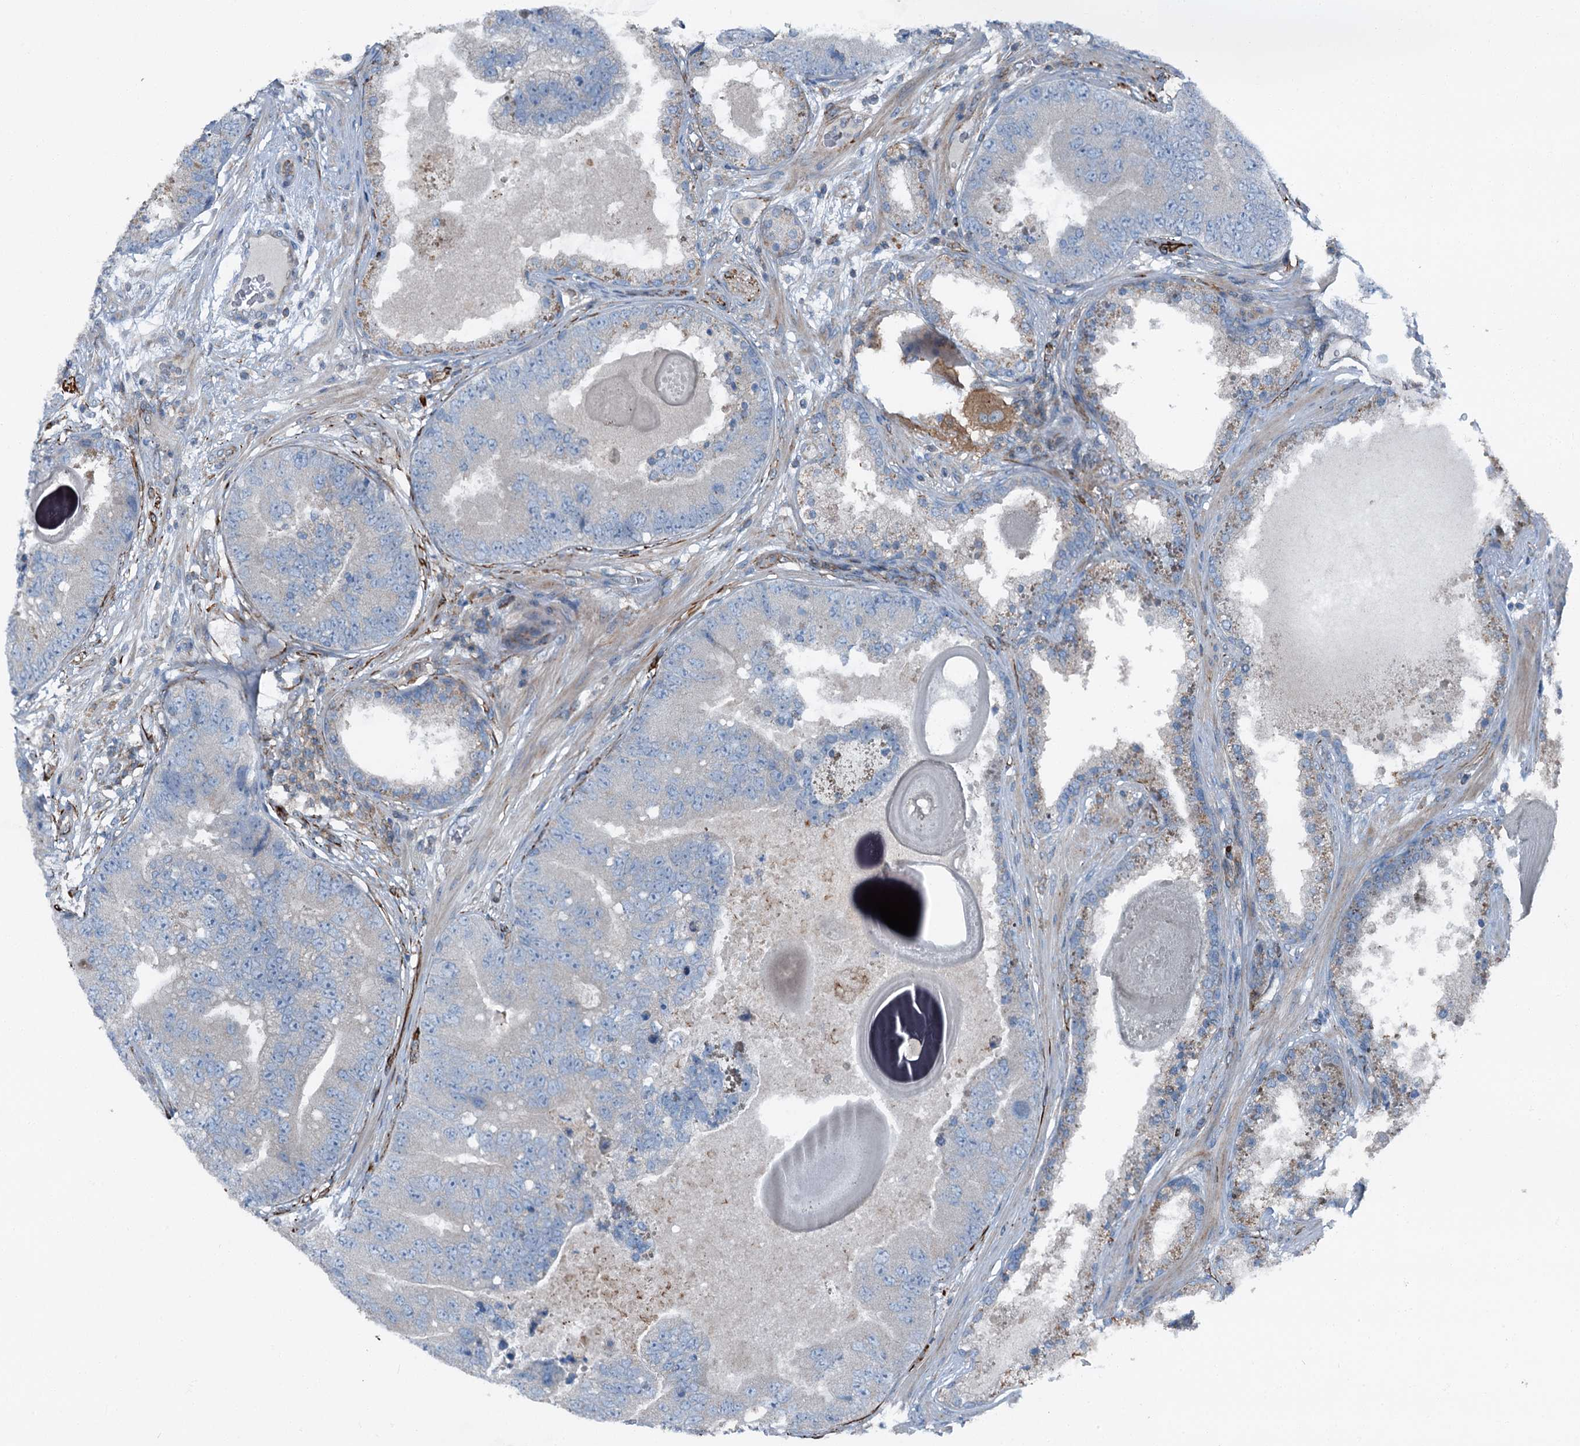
{"staining": {"intensity": "negative", "quantity": "none", "location": "none"}, "tissue": "prostate cancer", "cell_type": "Tumor cells", "image_type": "cancer", "snomed": [{"axis": "morphology", "description": "Adenocarcinoma, High grade"}, {"axis": "topography", "description": "Prostate"}], "caption": "IHC photomicrograph of human high-grade adenocarcinoma (prostate) stained for a protein (brown), which reveals no expression in tumor cells.", "gene": "AXL", "patient": {"sex": "male", "age": 70}}